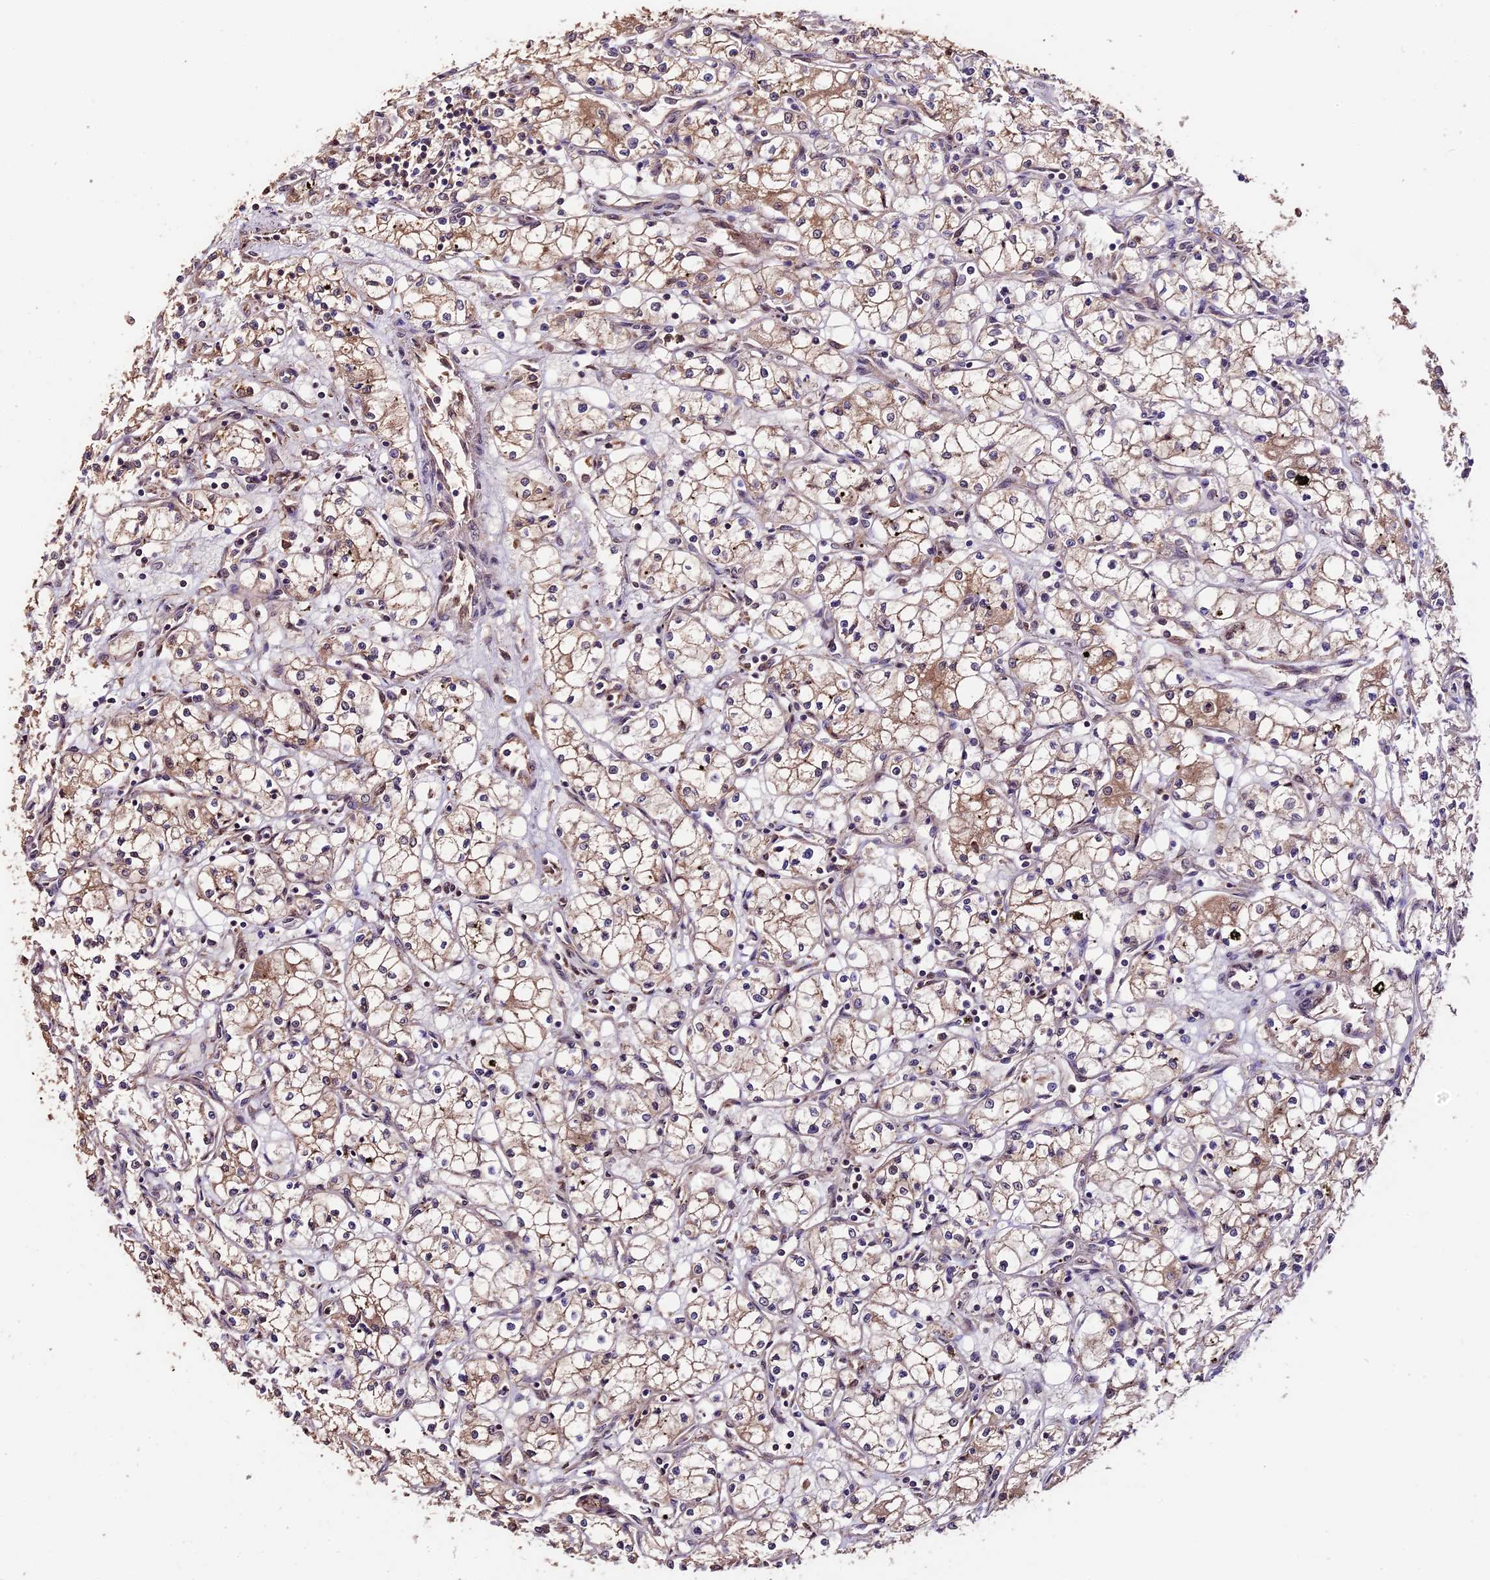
{"staining": {"intensity": "weak", "quantity": "25%-75%", "location": "cytoplasmic/membranous"}, "tissue": "renal cancer", "cell_type": "Tumor cells", "image_type": "cancer", "snomed": [{"axis": "morphology", "description": "Adenocarcinoma, NOS"}, {"axis": "topography", "description": "Kidney"}], "caption": "This is an image of IHC staining of renal adenocarcinoma, which shows weak expression in the cytoplasmic/membranous of tumor cells.", "gene": "TRMT1", "patient": {"sex": "male", "age": 59}}